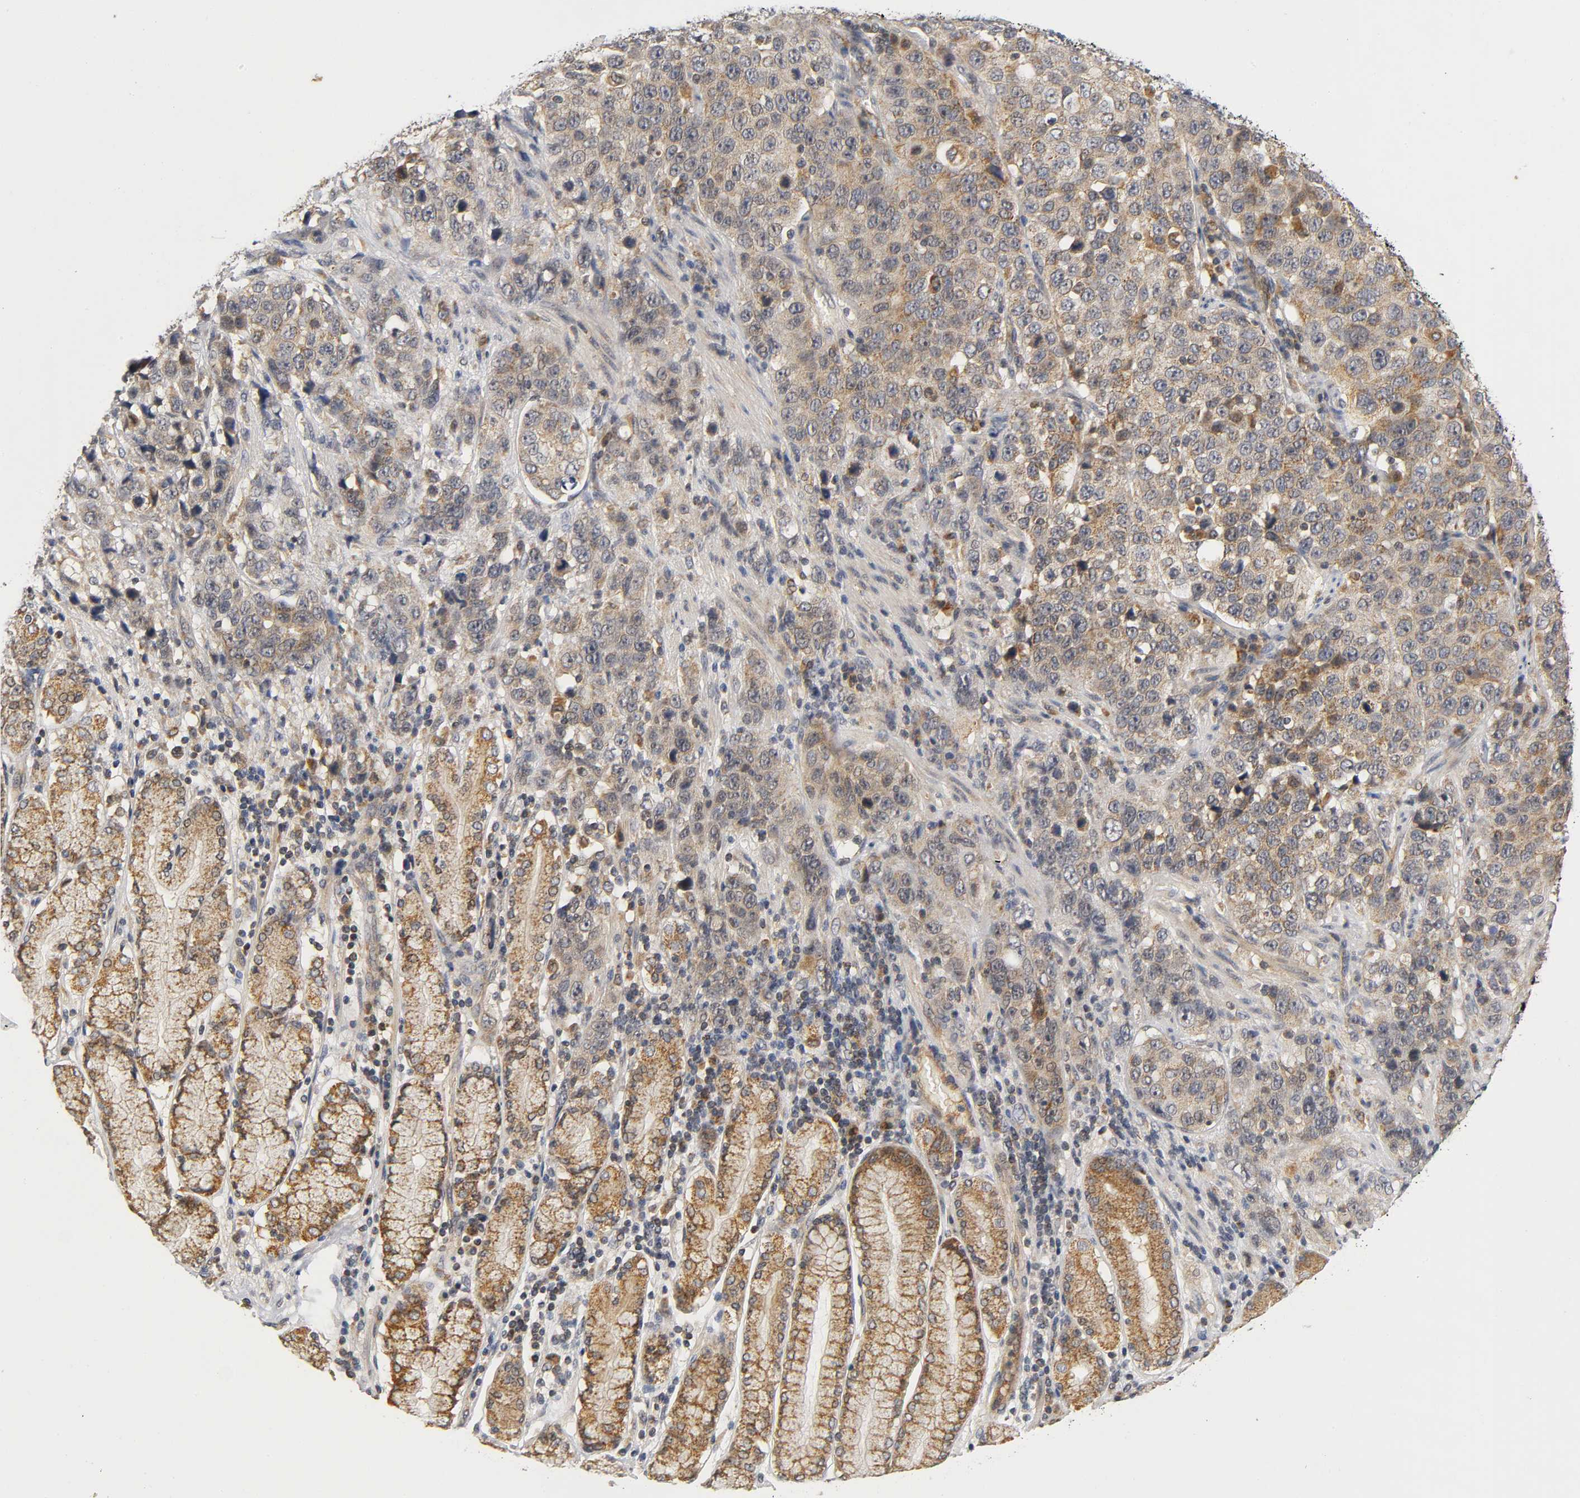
{"staining": {"intensity": "weak", "quantity": ">75%", "location": "cytoplasmic/membranous"}, "tissue": "stomach cancer", "cell_type": "Tumor cells", "image_type": "cancer", "snomed": [{"axis": "morphology", "description": "Normal tissue, NOS"}, {"axis": "morphology", "description": "Adenocarcinoma, NOS"}, {"axis": "topography", "description": "Stomach"}], "caption": "Stomach cancer stained with DAB (3,3'-diaminobenzidine) IHC demonstrates low levels of weak cytoplasmic/membranous expression in about >75% of tumor cells.", "gene": "NRP1", "patient": {"sex": "male", "age": 48}}